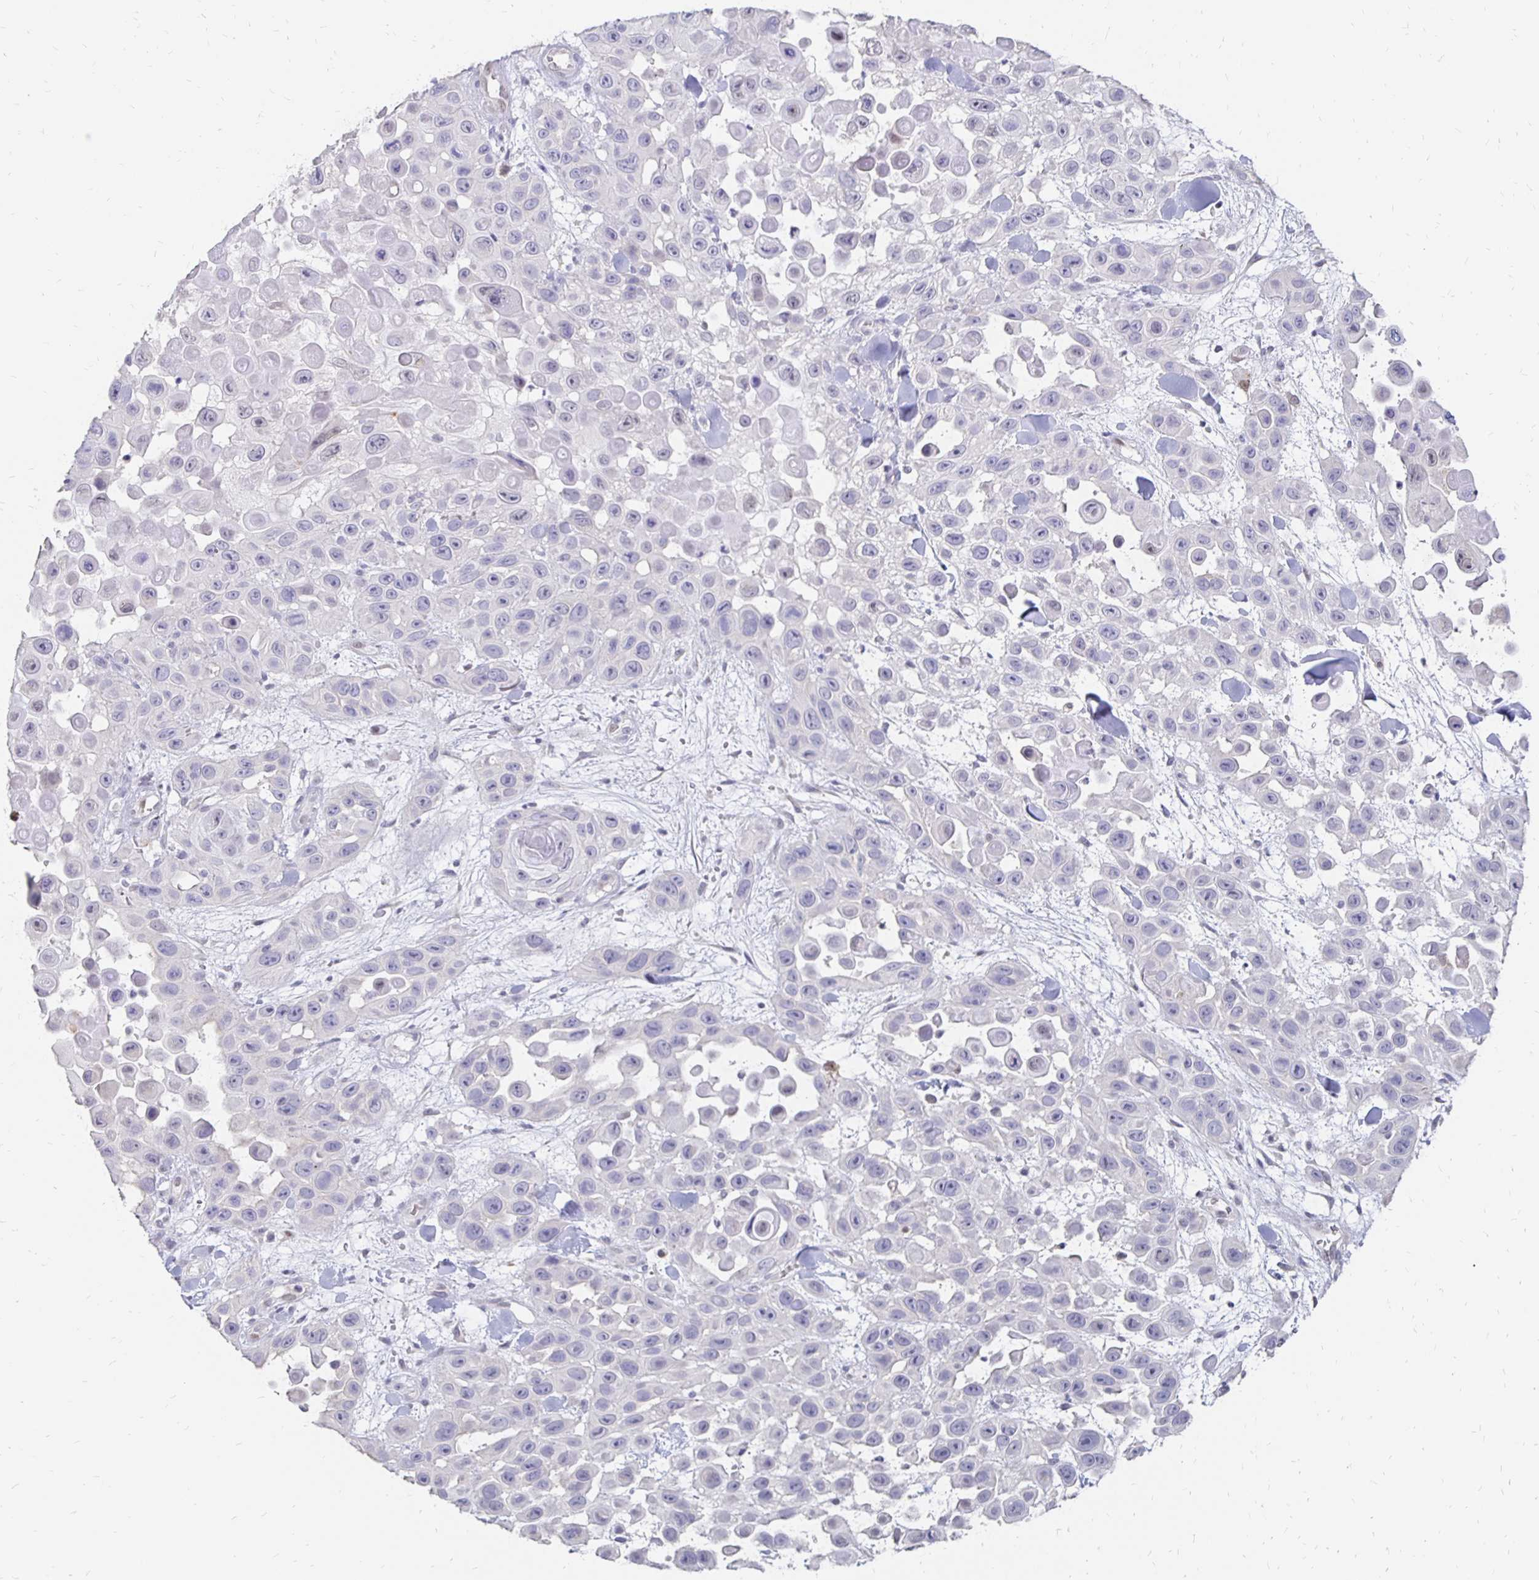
{"staining": {"intensity": "negative", "quantity": "none", "location": "none"}, "tissue": "skin cancer", "cell_type": "Tumor cells", "image_type": "cancer", "snomed": [{"axis": "morphology", "description": "Squamous cell carcinoma, NOS"}, {"axis": "topography", "description": "Skin"}], "caption": "This is an IHC micrograph of human squamous cell carcinoma (skin). There is no positivity in tumor cells.", "gene": "ATOSB", "patient": {"sex": "male", "age": 81}}